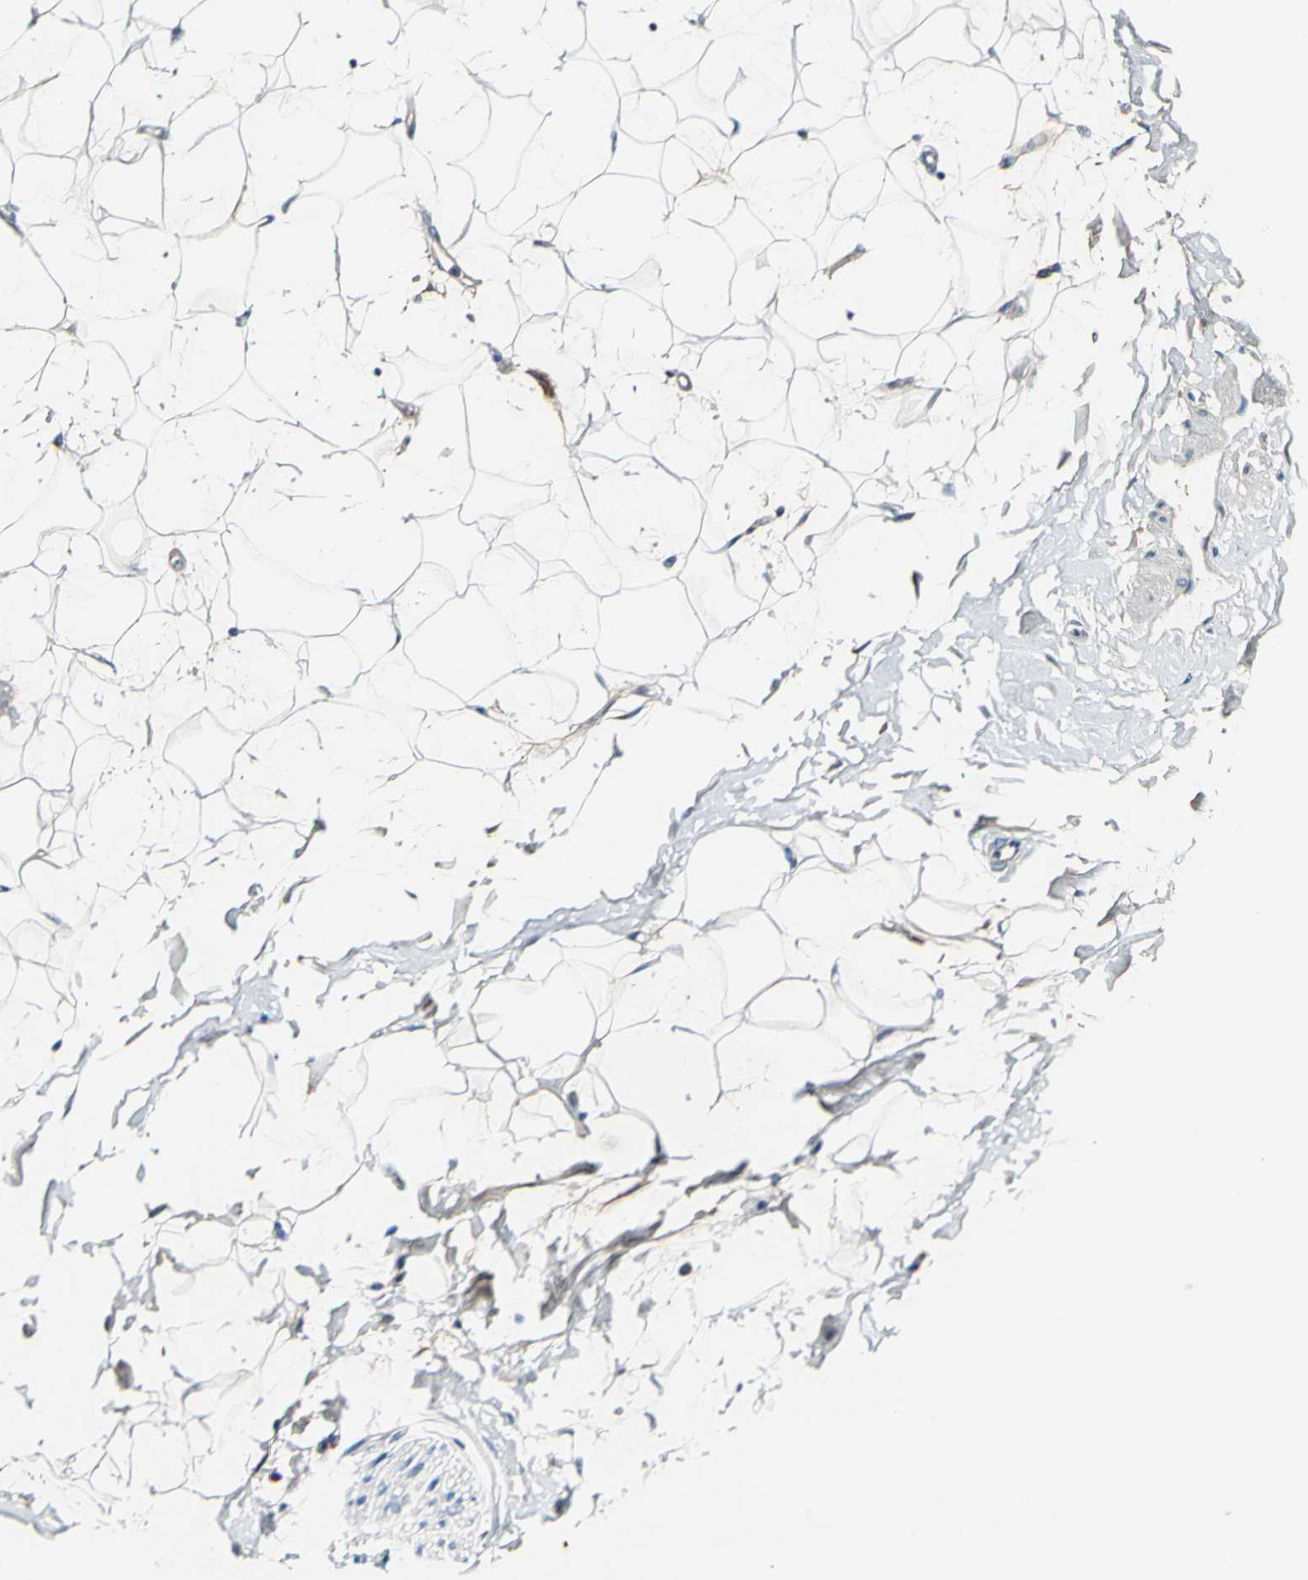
{"staining": {"intensity": "negative", "quantity": "none", "location": "none"}, "tissue": "adipose tissue", "cell_type": "Adipocytes", "image_type": "normal", "snomed": [{"axis": "morphology", "description": "Normal tissue, NOS"}, {"axis": "topography", "description": "Soft tissue"}], "caption": "A micrograph of adipose tissue stained for a protein displays no brown staining in adipocytes. Nuclei are stained in blue.", "gene": "COL6A3", "patient": {"sex": "male", "age": 72}}